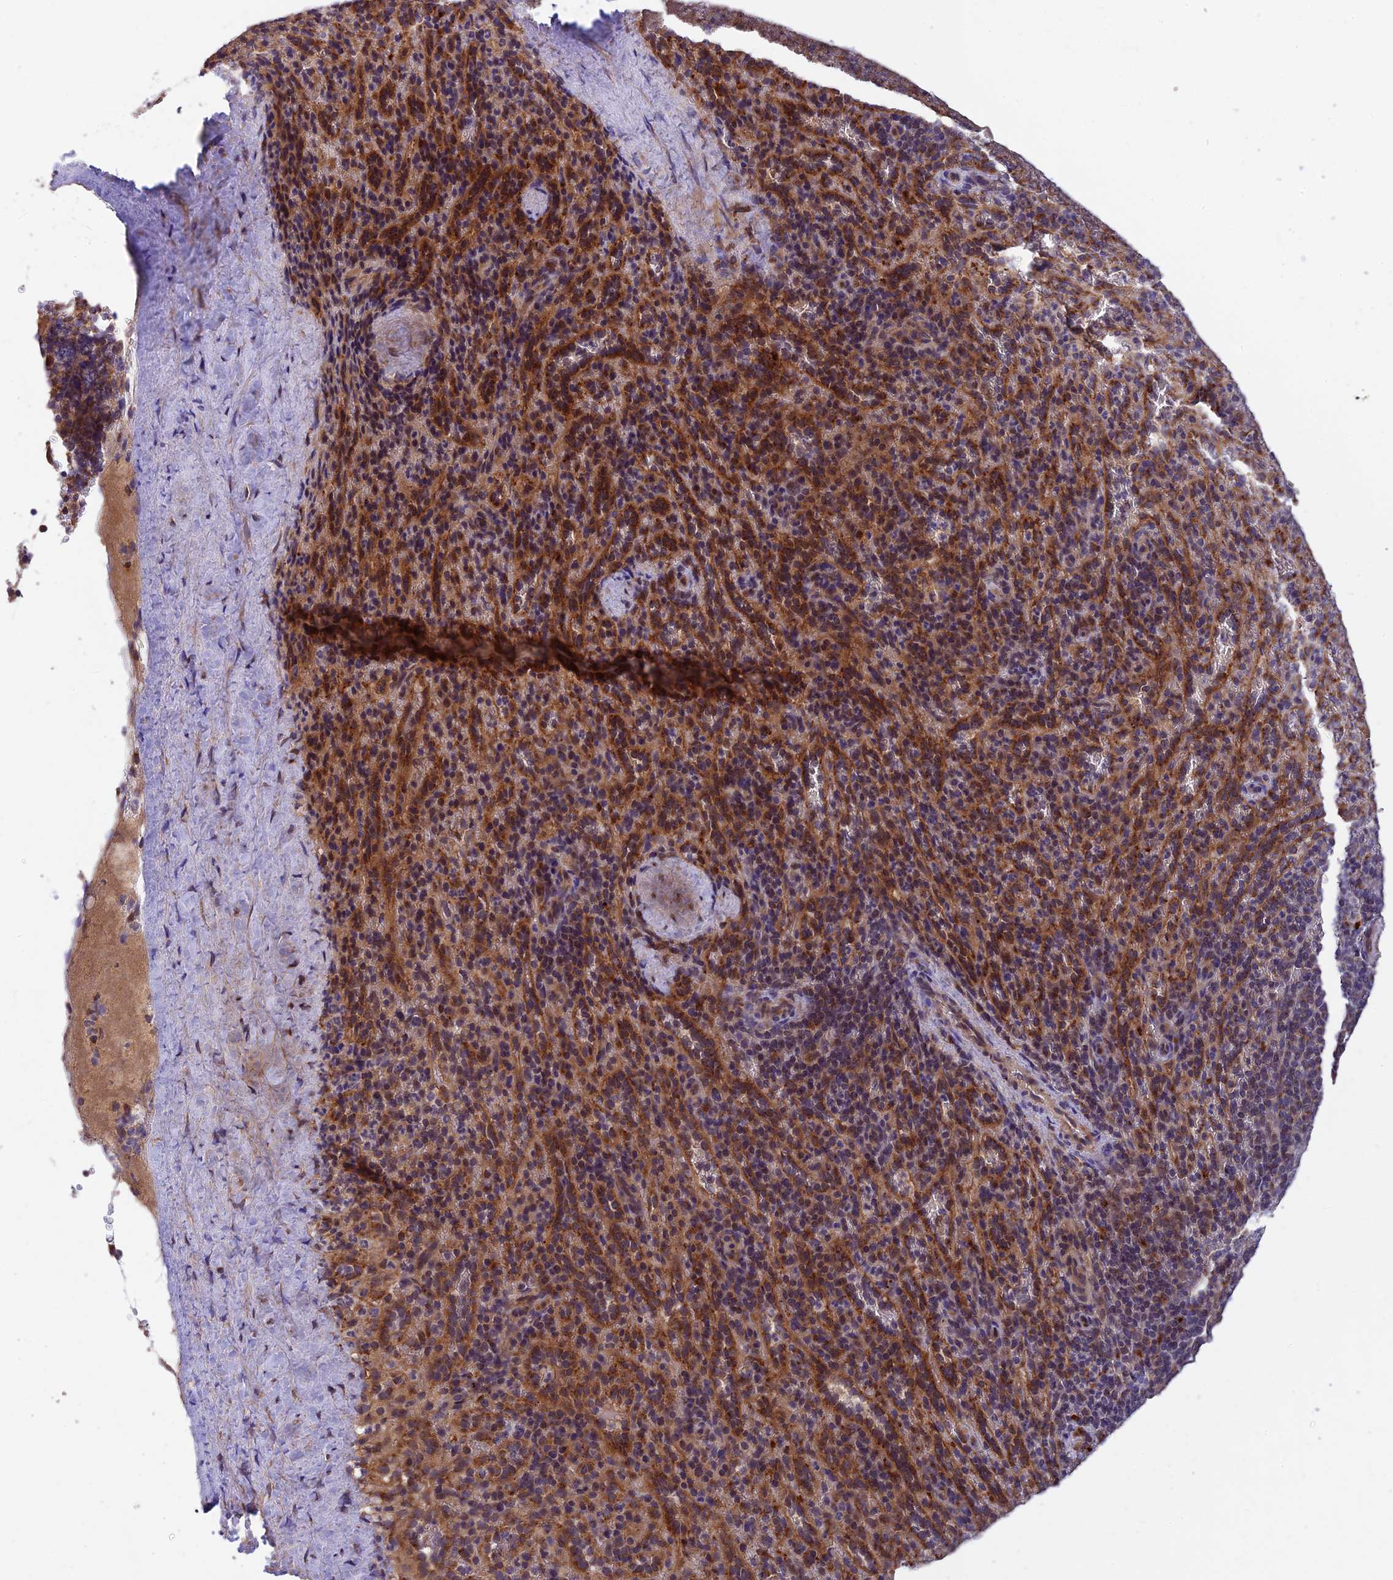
{"staining": {"intensity": "moderate", "quantity": "25%-75%", "location": "cytoplasmic/membranous"}, "tissue": "spleen", "cell_type": "Cells in red pulp", "image_type": "normal", "snomed": [{"axis": "morphology", "description": "Normal tissue, NOS"}, {"axis": "topography", "description": "Spleen"}], "caption": "Human spleen stained for a protein (brown) demonstrates moderate cytoplasmic/membranous positive staining in approximately 25%-75% of cells in red pulp.", "gene": "MNS1", "patient": {"sex": "female", "age": 21}}